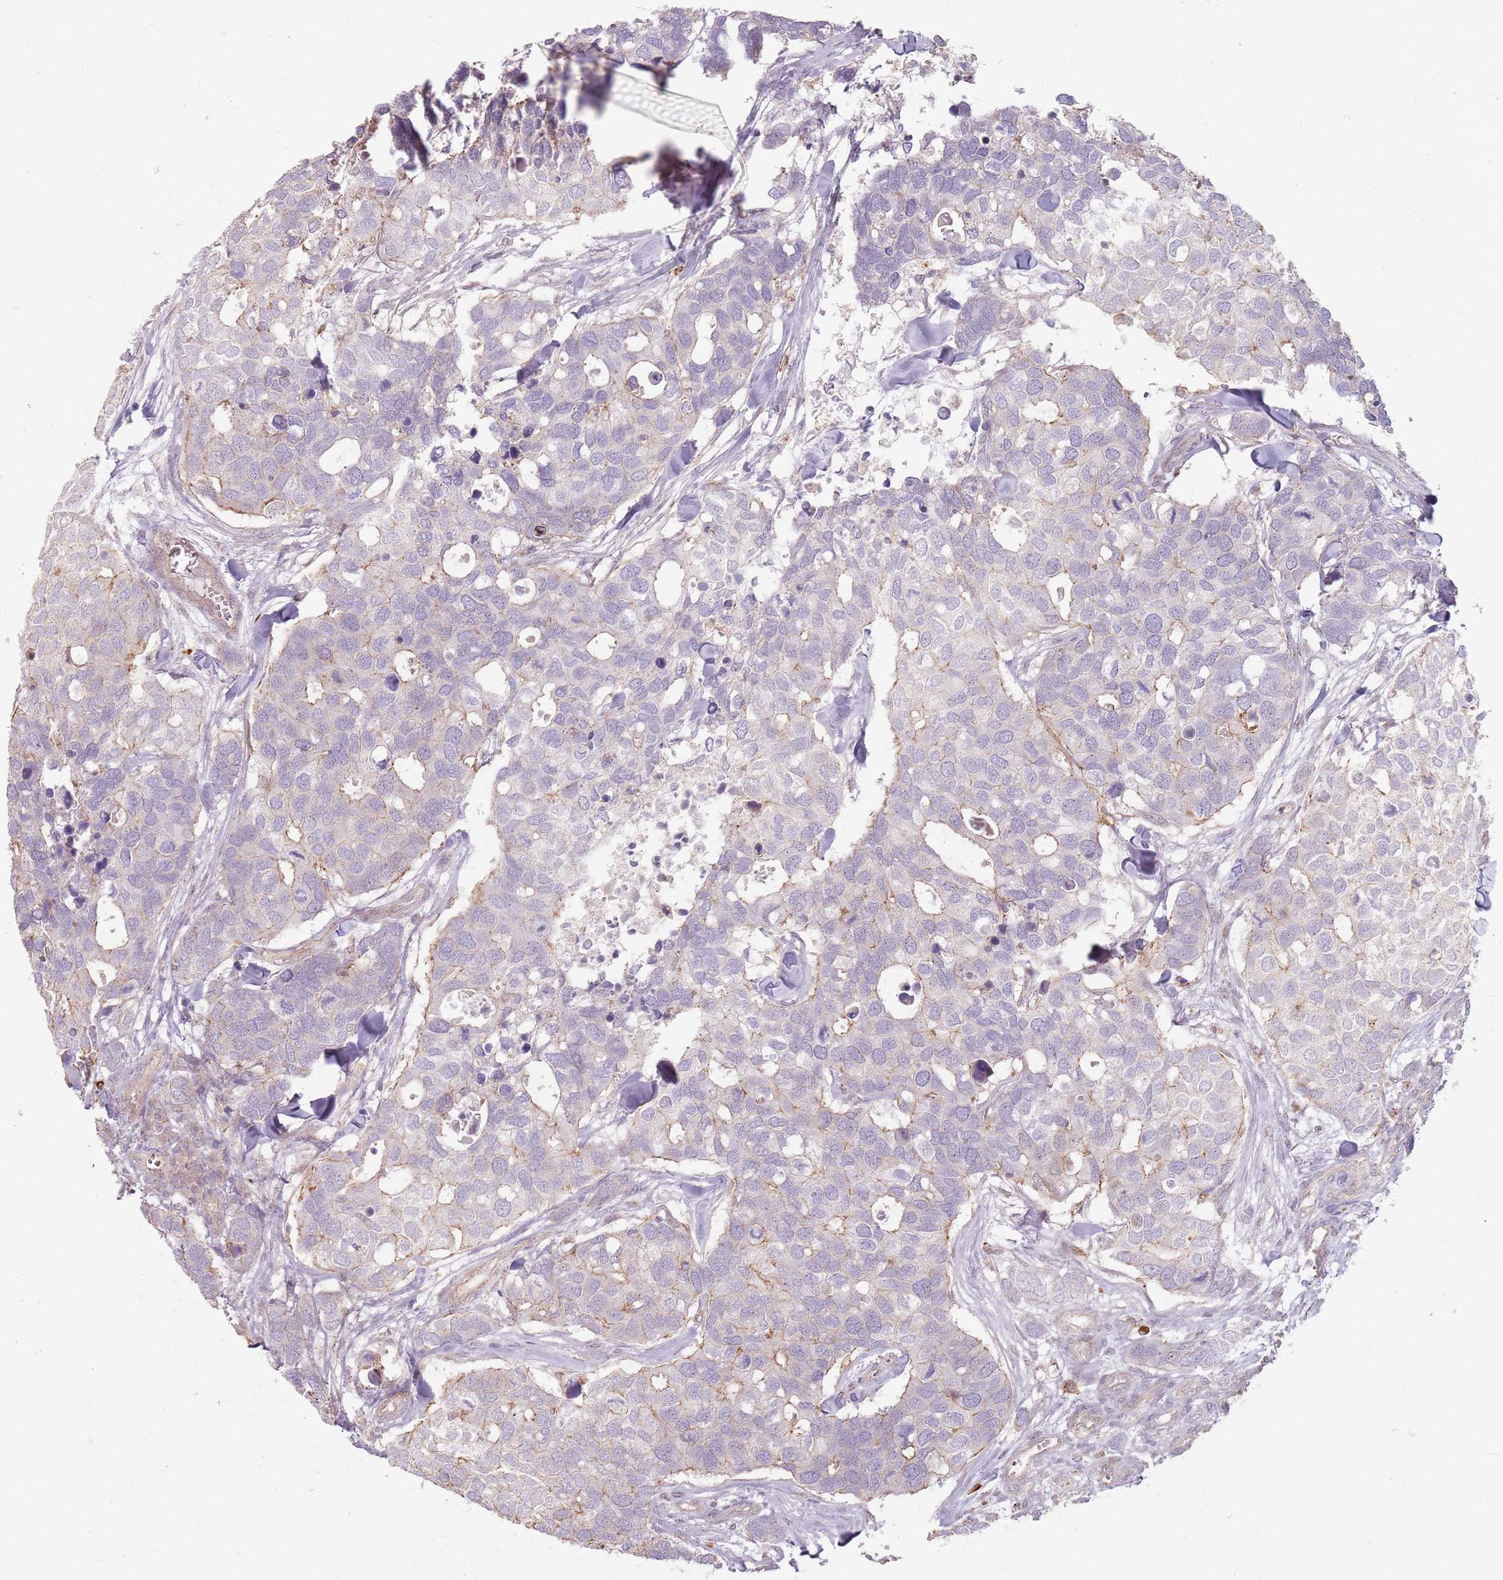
{"staining": {"intensity": "weak", "quantity": "<25%", "location": "cytoplasmic/membranous"}, "tissue": "breast cancer", "cell_type": "Tumor cells", "image_type": "cancer", "snomed": [{"axis": "morphology", "description": "Duct carcinoma"}, {"axis": "topography", "description": "Breast"}], "caption": "Tumor cells are negative for protein expression in human breast infiltrating ductal carcinoma.", "gene": "KCNA5", "patient": {"sex": "female", "age": 83}}